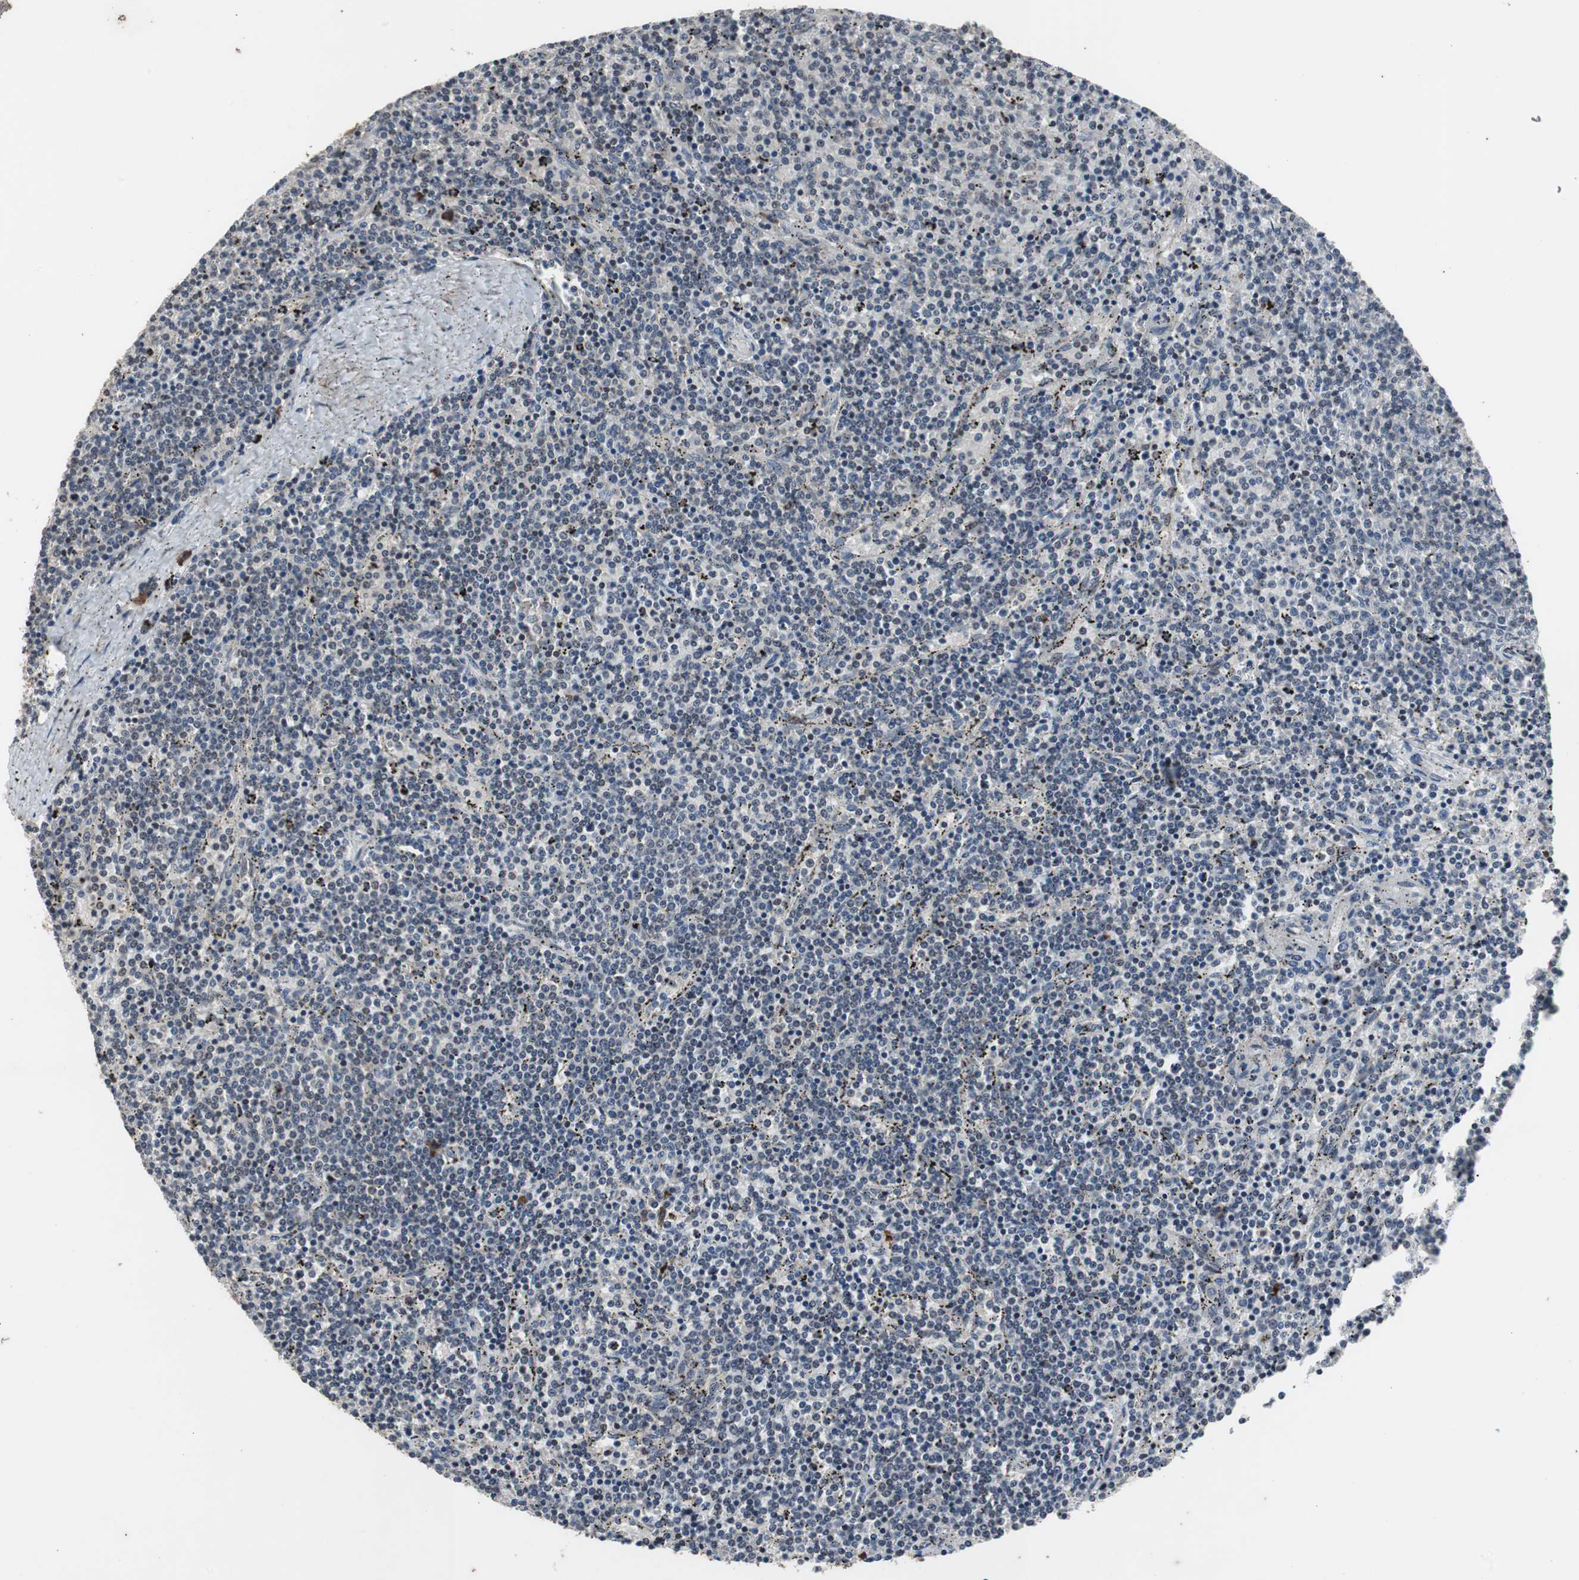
{"staining": {"intensity": "negative", "quantity": "none", "location": "none"}, "tissue": "lymphoma", "cell_type": "Tumor cells", "image_type": "cancer", "snomed": [{"axis": "morphology", "description": "Malignant lymphoma, non-Hodgkin's type, Low grade"}, {"axis": "topography", "description": "Spleen"}], "caption": "There is no significant staining in tumor cells of malignant lymphoma, non-Hodgkin's type (low-grade).", "gene": "CRADD", "patient": {"sex": "female", "age": 50}}